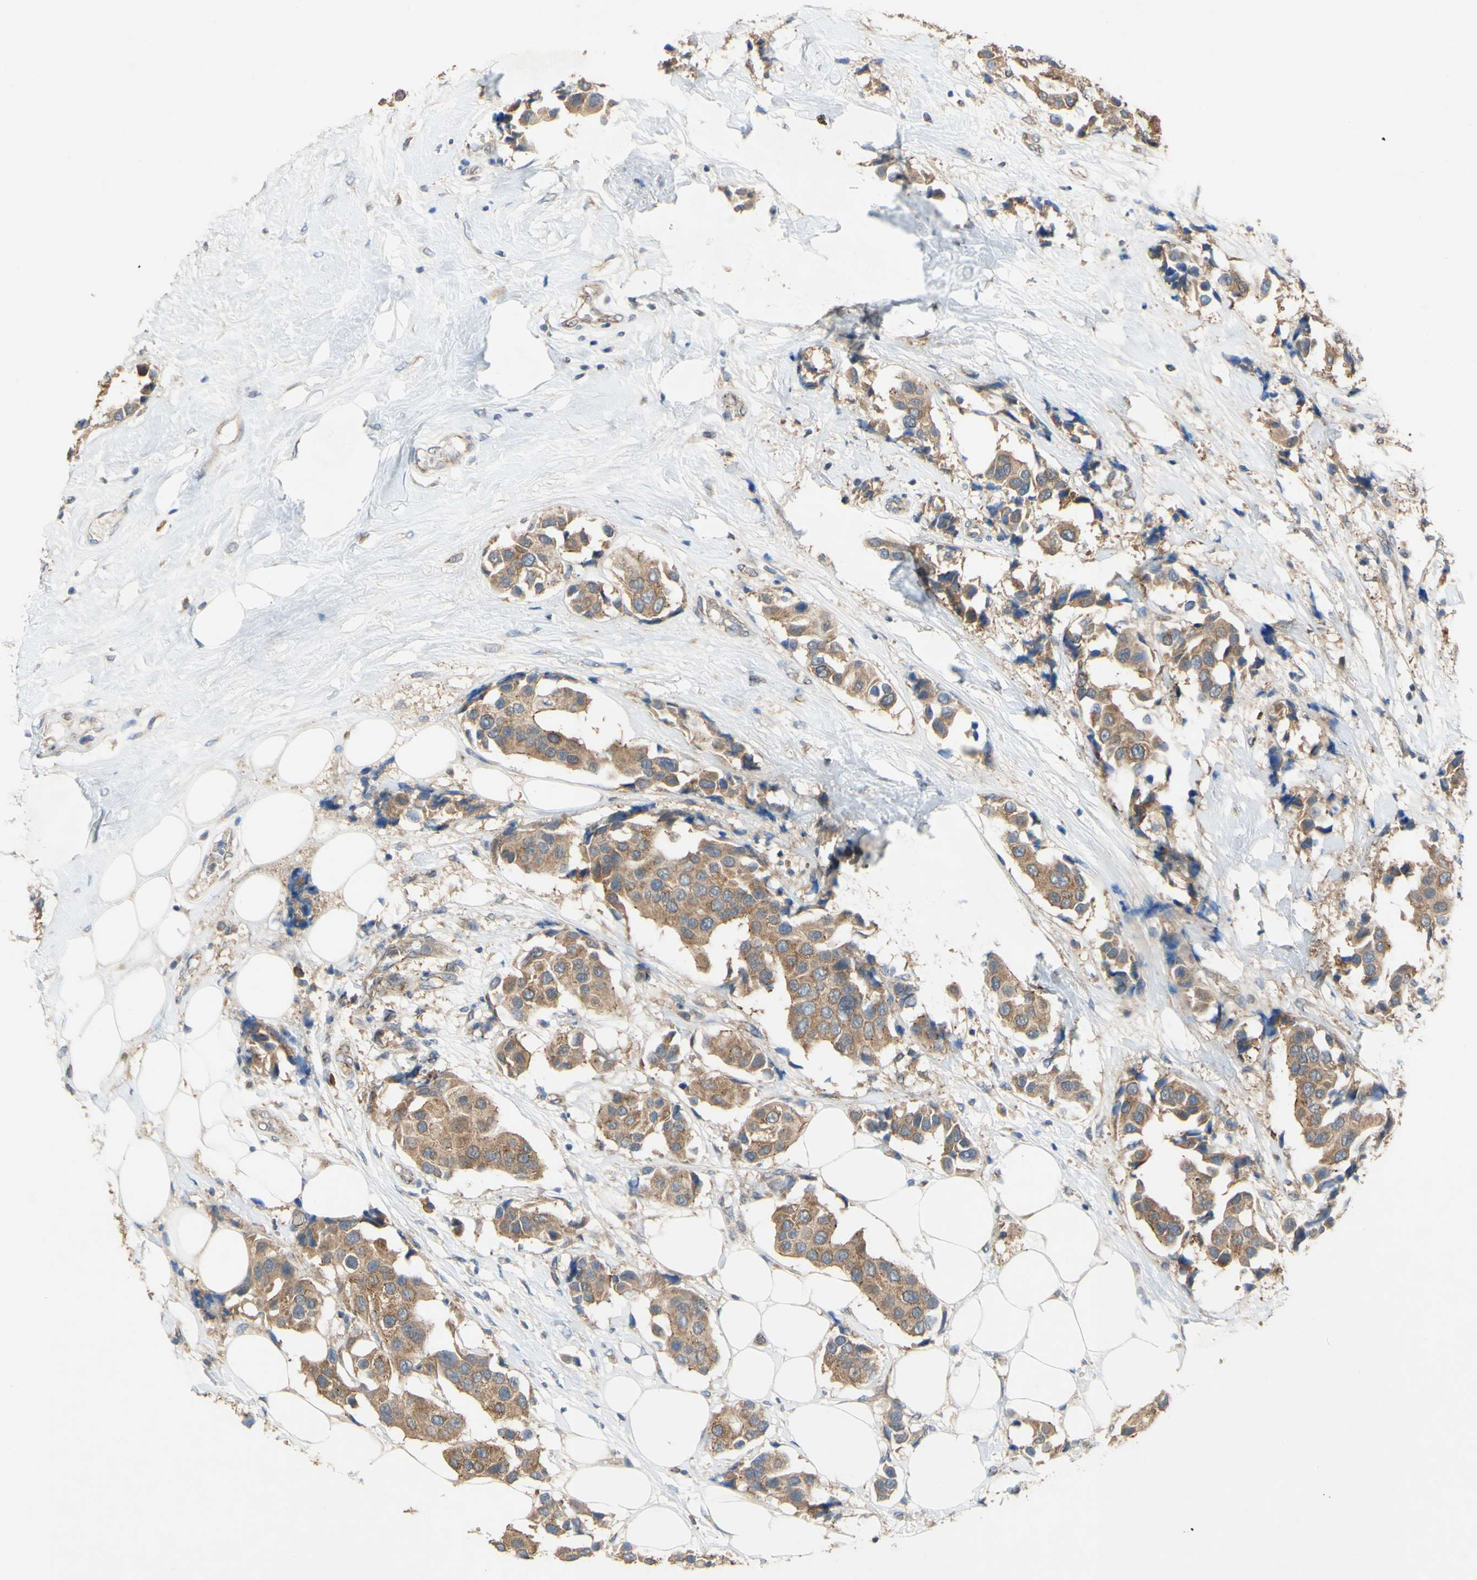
{"staining": {"intensity": "moderate", "quantity": ">75%", "location": "cytoplasmic/membranous"}, "tissue": "breast cancer", "cell_type": "Tumor cells", "image_type": "cancer", "snomed": [{"axis": "morphology", "description": "Normal tissue, NOS"}, {"axis": "morphology", "description": "Duct carcinoma"}, {"axis": "topography", "description": "Breast"}], "caption": "A brown stain labels moderate cytoplasmic/membranous expression of a protein in invasive ductal carcinoma (breast) tumor cells.", "gene": "PDGFB", "patient": {"sex": "female", "age": 39}}